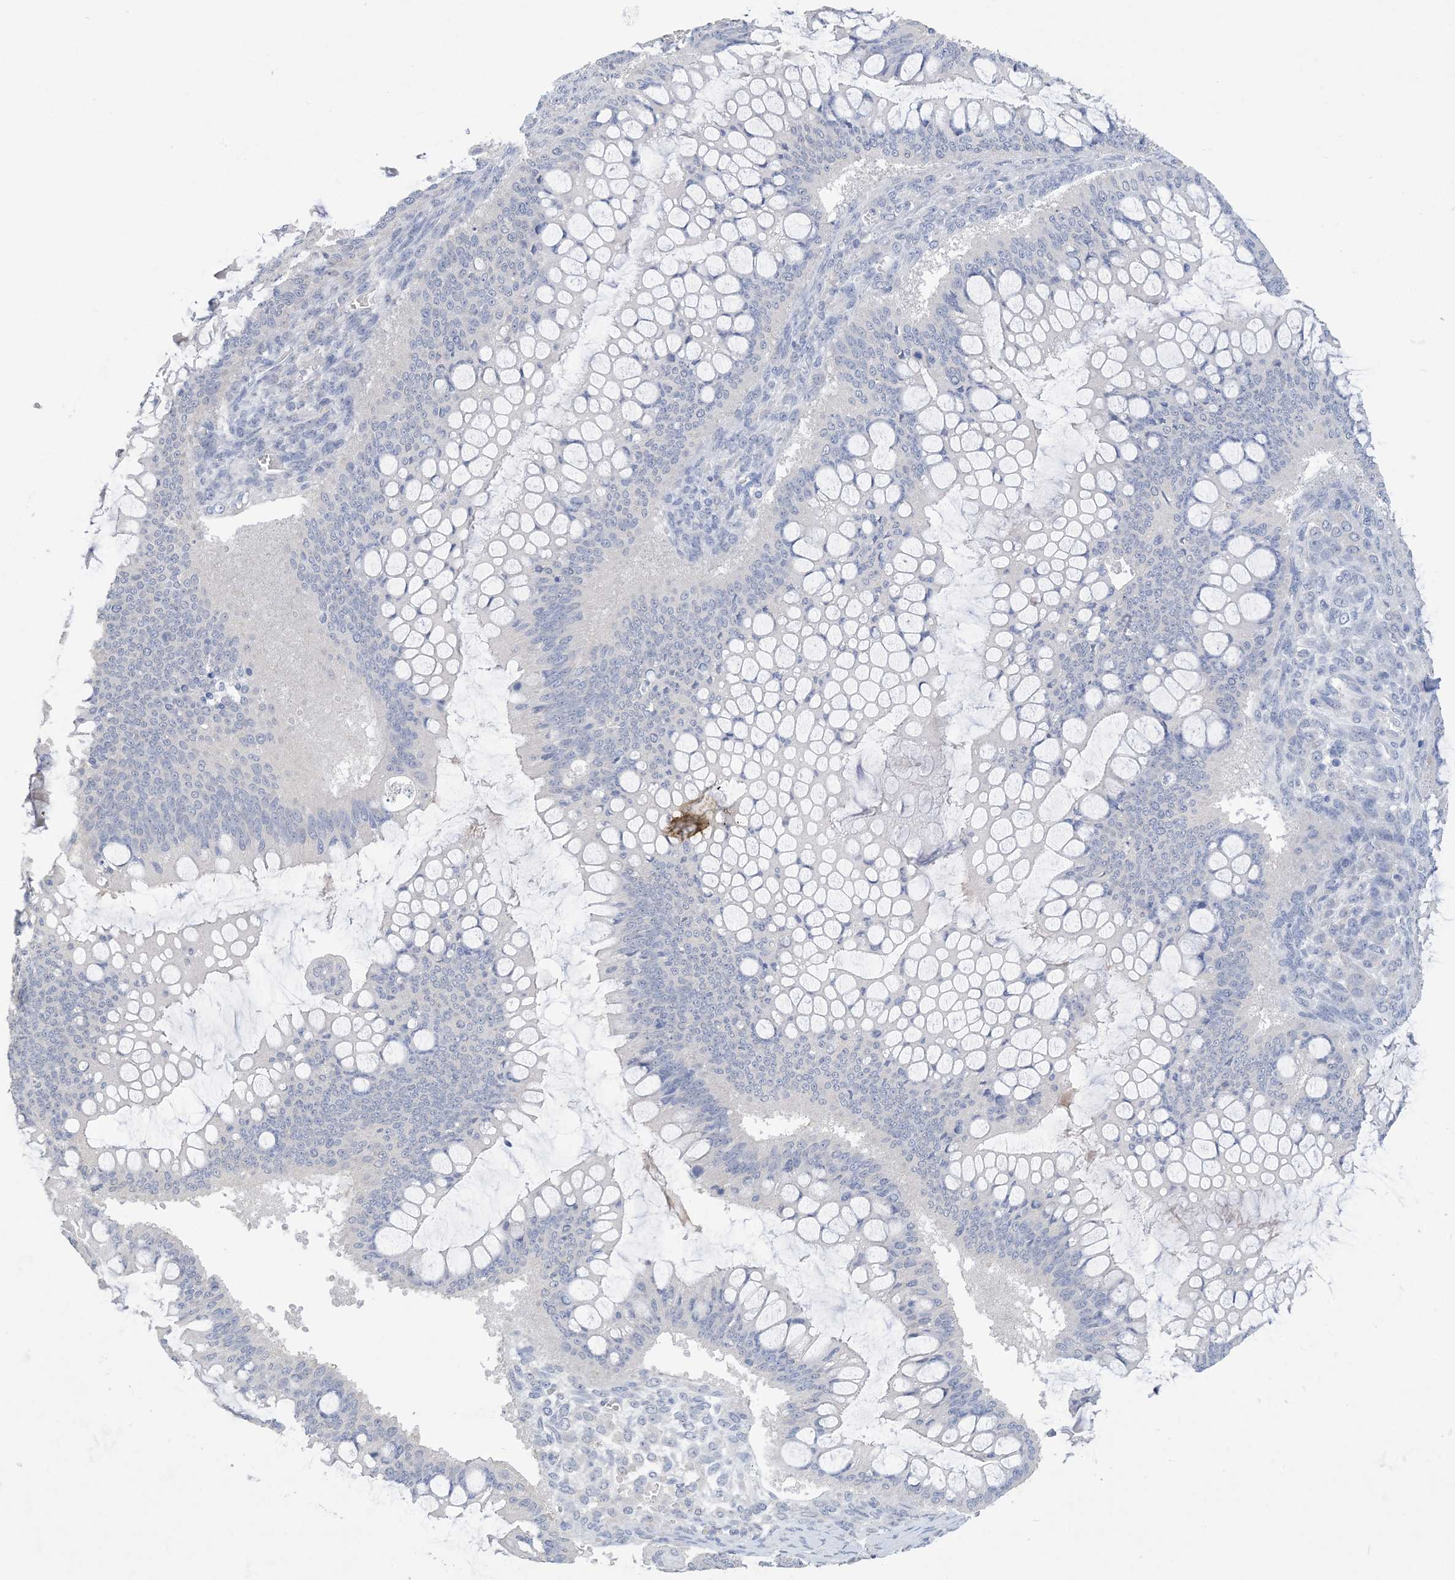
{"staining": {"intensity": "negative", "quantity": "none", "location": "none"}, "tissue": "ovarian cancer", "cell_type": "Tumor cells", "image_type": "cancer", "snomed": [{"axis": "morphology", "description": "Cystadenocarcinoma, mucinous, NOS"}, {"axis": "topography", "description": "Ovary"}], "caption": "Human ovarian cancer (mucinous cystadenocarcinoma) stained for a protein using immunohistochemistry exhibits no expression in tumor cells.", "gene": "DSC3", "patient": {"sex": "female", "age": 73}}